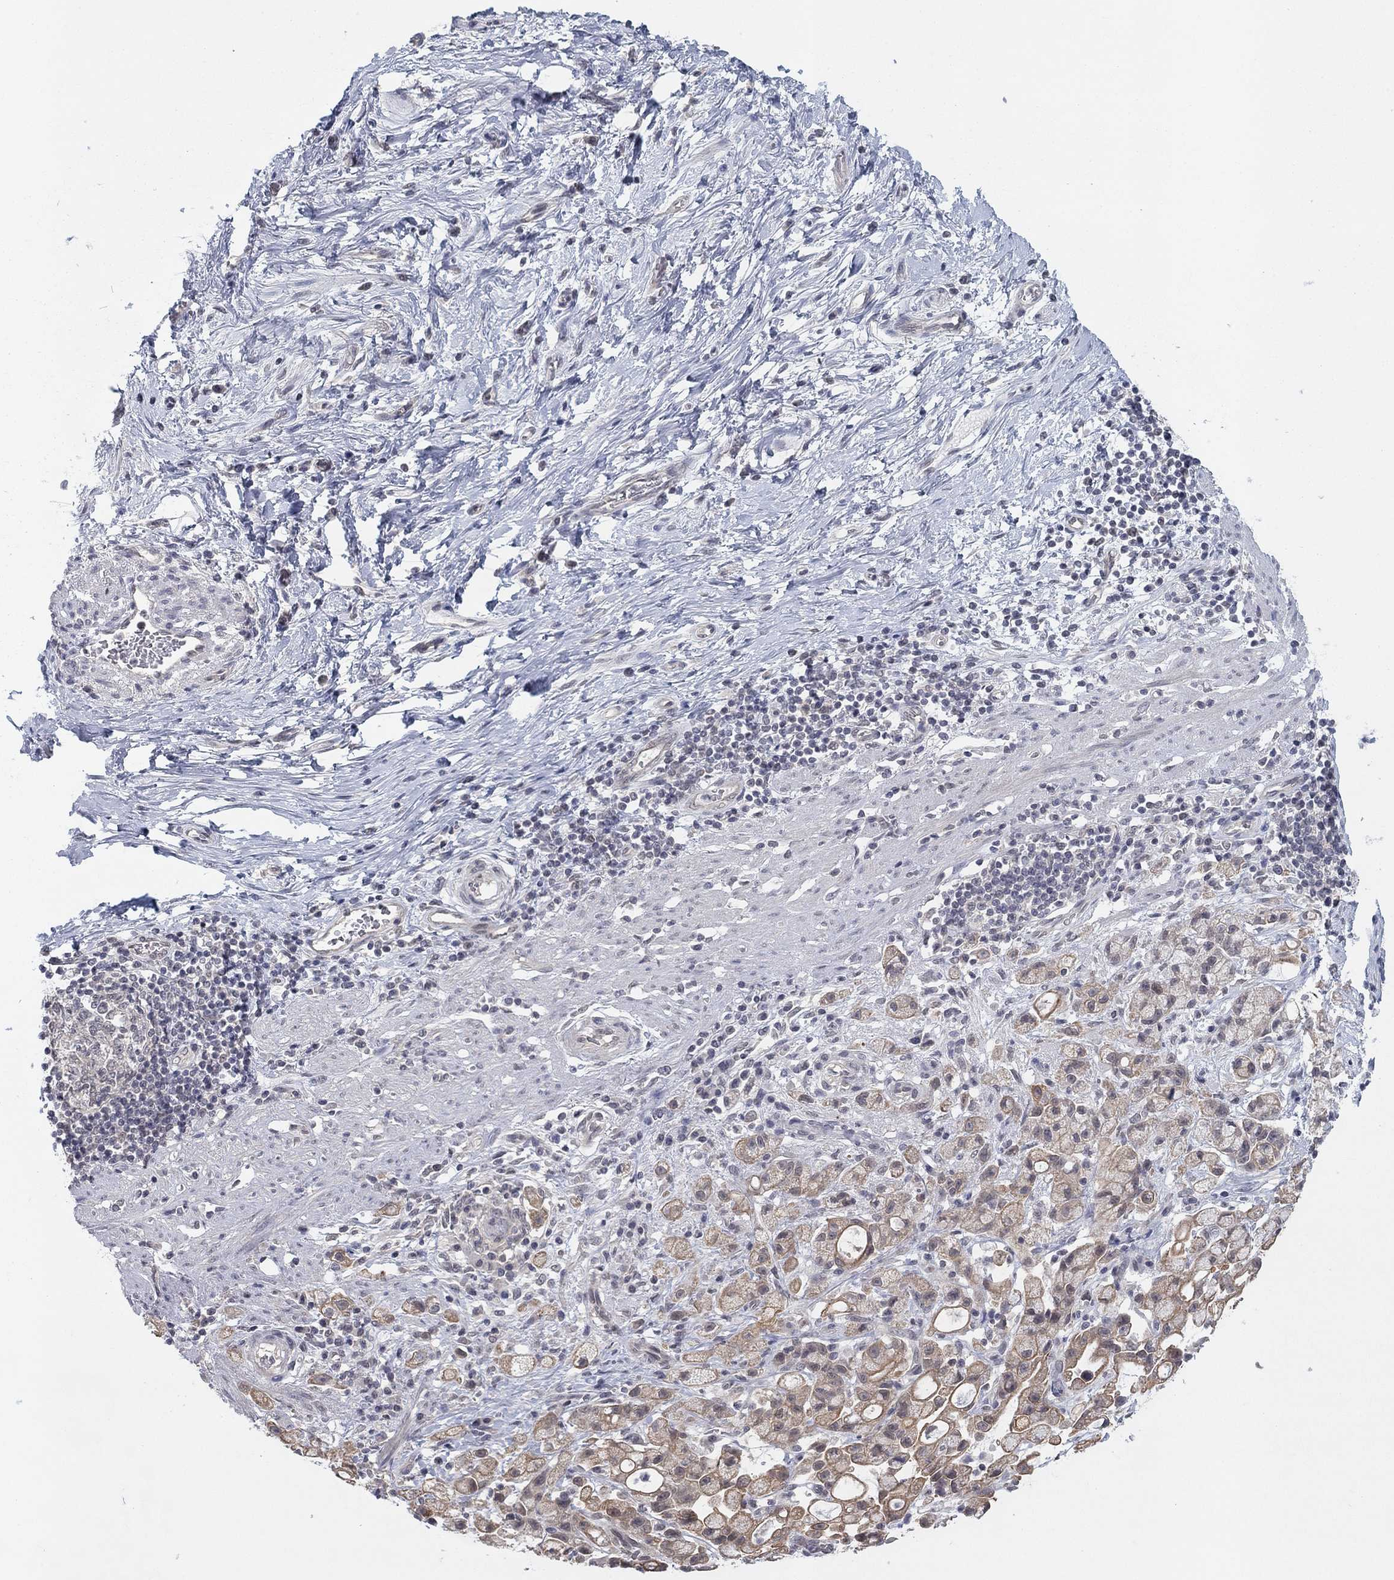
{"staining": {"intensity": "weak", "quantity": "25%-75%", "location": "cytoplasmic/membranous"}, "tissue": "stomach cancer", "cell_type": "Tumor cells", "image_type": "cancer", "snomed": [{"axis": "morphology", "description": "Adenocarcinoma, NOS"}, {"axis": "topography", "description": "Stomach"}], "caption": "Protein analysis of stomach cancer tissue reveals weak cytoplasmic/membranous positivity in approximately 25%-75% of tumor cells.", "gene": "SLC22A2", "patient": {"sex": "male", "age": 58}}